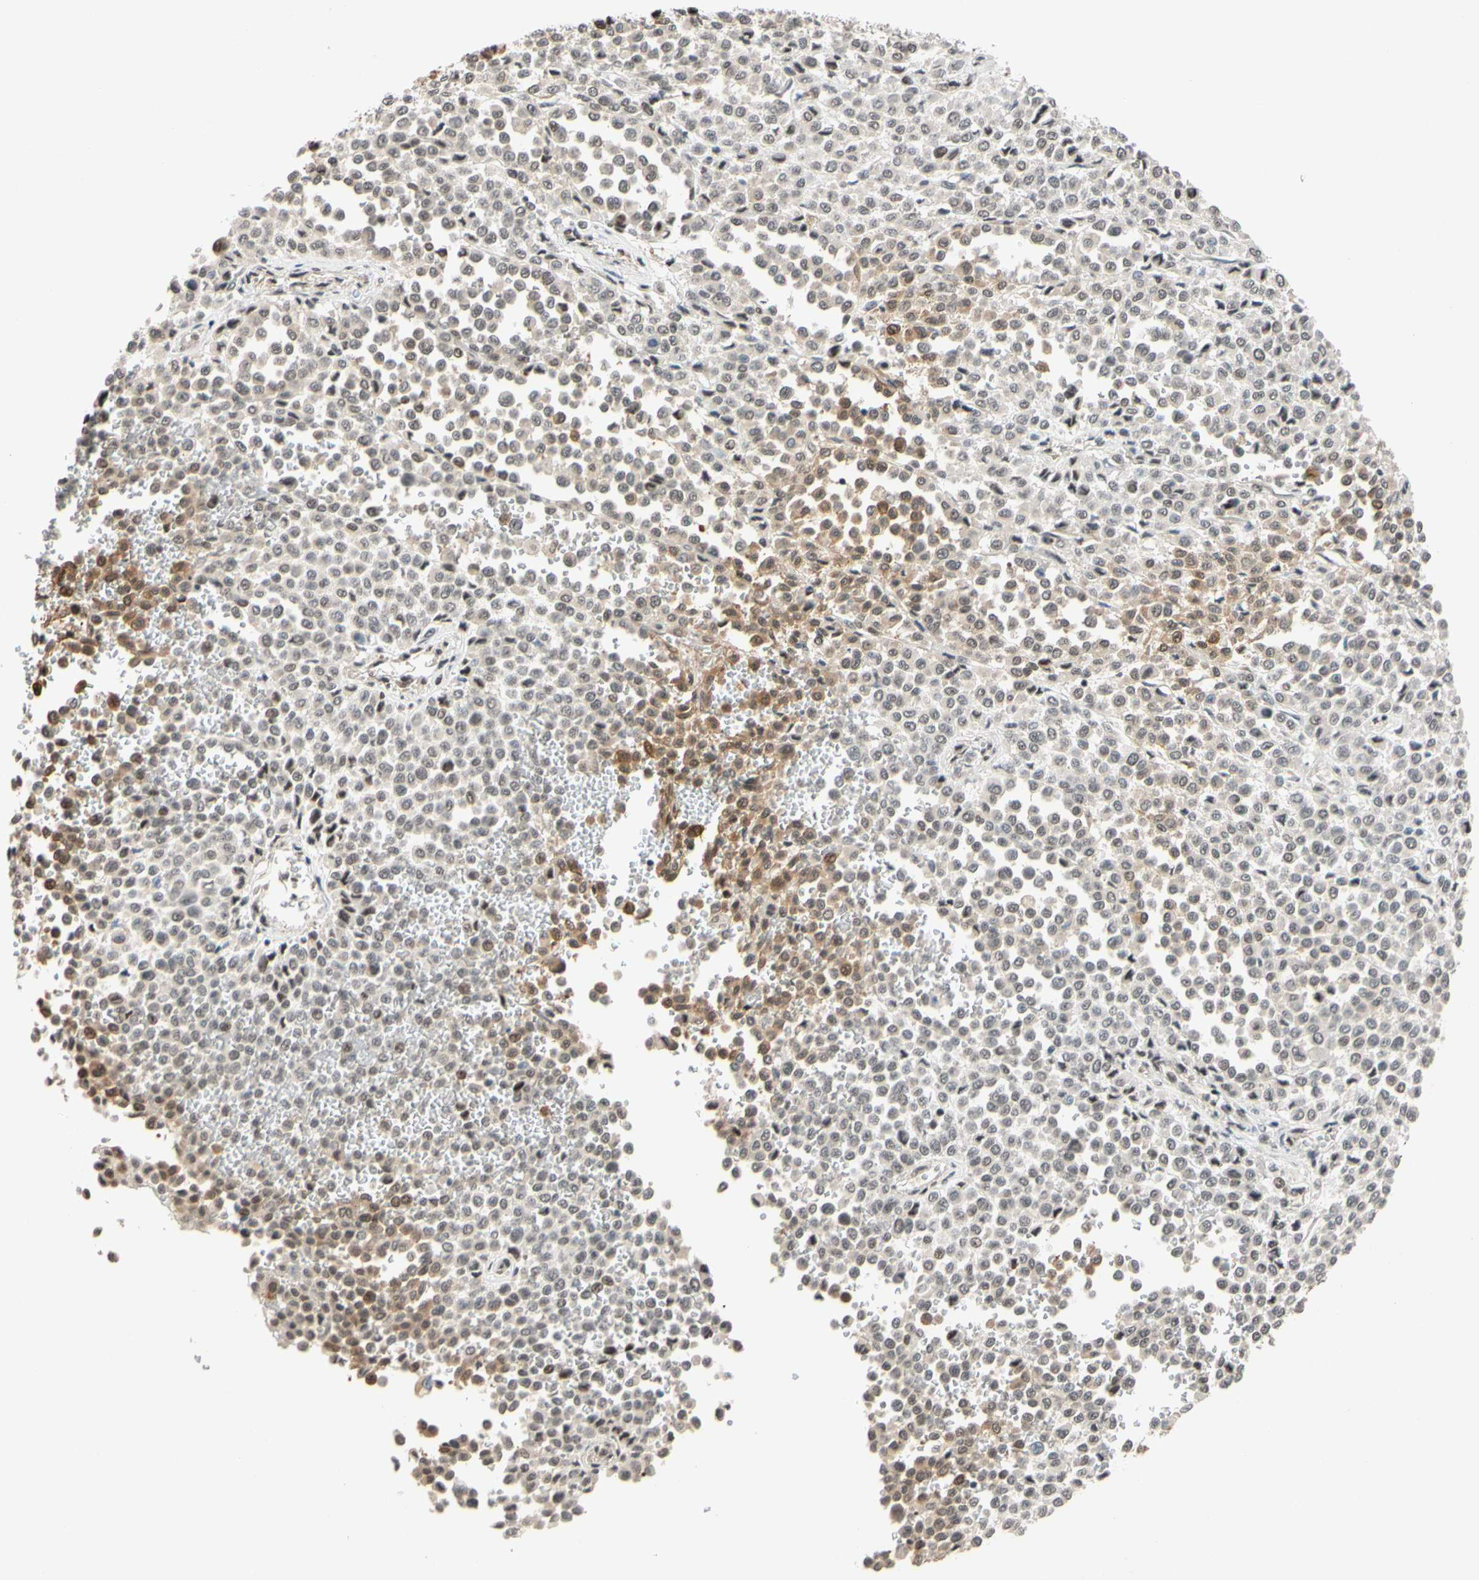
{"staining": {"intensity": "weak", "quantity": "25%-75%", "location": "cytoplasmic/membranous,nuclear"}, "tissue": "melanoma", "cell_type": "Tumor cells", "image_type": "cancer", "snomed": [{"axis": "morphology", "description": "Malignant melanoma, Metastatic site"}, {"axis": "topography", "description": "Pancreas"}], "caption": "Brown immunohistochemical staining in human melanoma reveals weak cytoplasmic/membranous and nuclear staining in approximately 25%-75% of tumor cells.", "gene": "TAF4", "patient": {"sex": "female", "age": 30}}